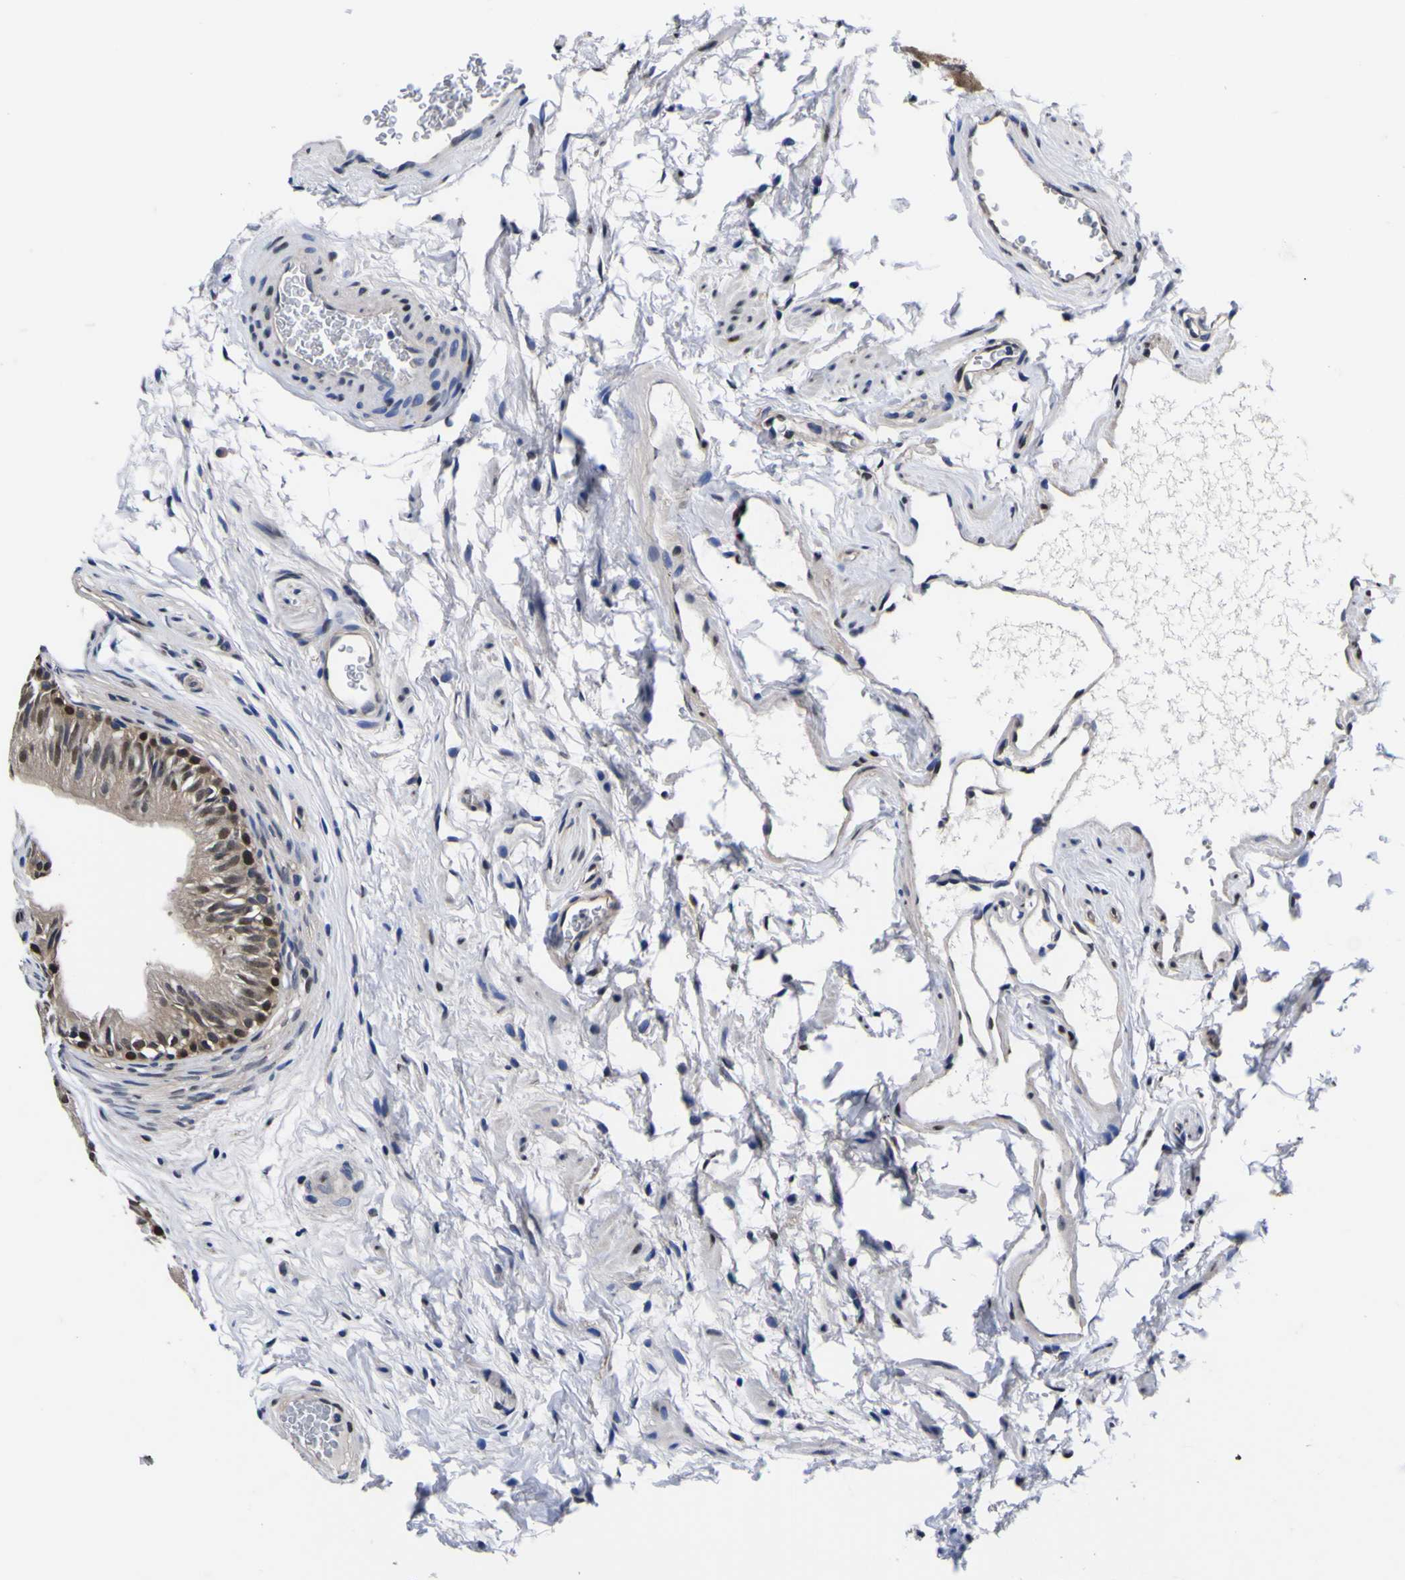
{"staining": {"intensity": "strong", "quantity": "25%-75%", "location": "cytoplasmic/membranous,nuclear"}, "tissue": "epididymis", "cell_type": "Glandular cells", "image_type": "normal", "snomed": [{"axis": "morphology", "description": "Normal tissue, NOS"}, {"axis": "topography", "description": "Epididymis"}], "caption": "Immunohistochemical staining of unremarkable epididymis displays high levels of strong cytoplasmic/membranous,nuclear staining in about 25%-75% of glandular cells. Immunohistochemistry (ihc) stains the protein of interest in brown and the nuclei are stained blue.", "gene": "FAM110B", "patient": {"sex": "male", "age": 36}}